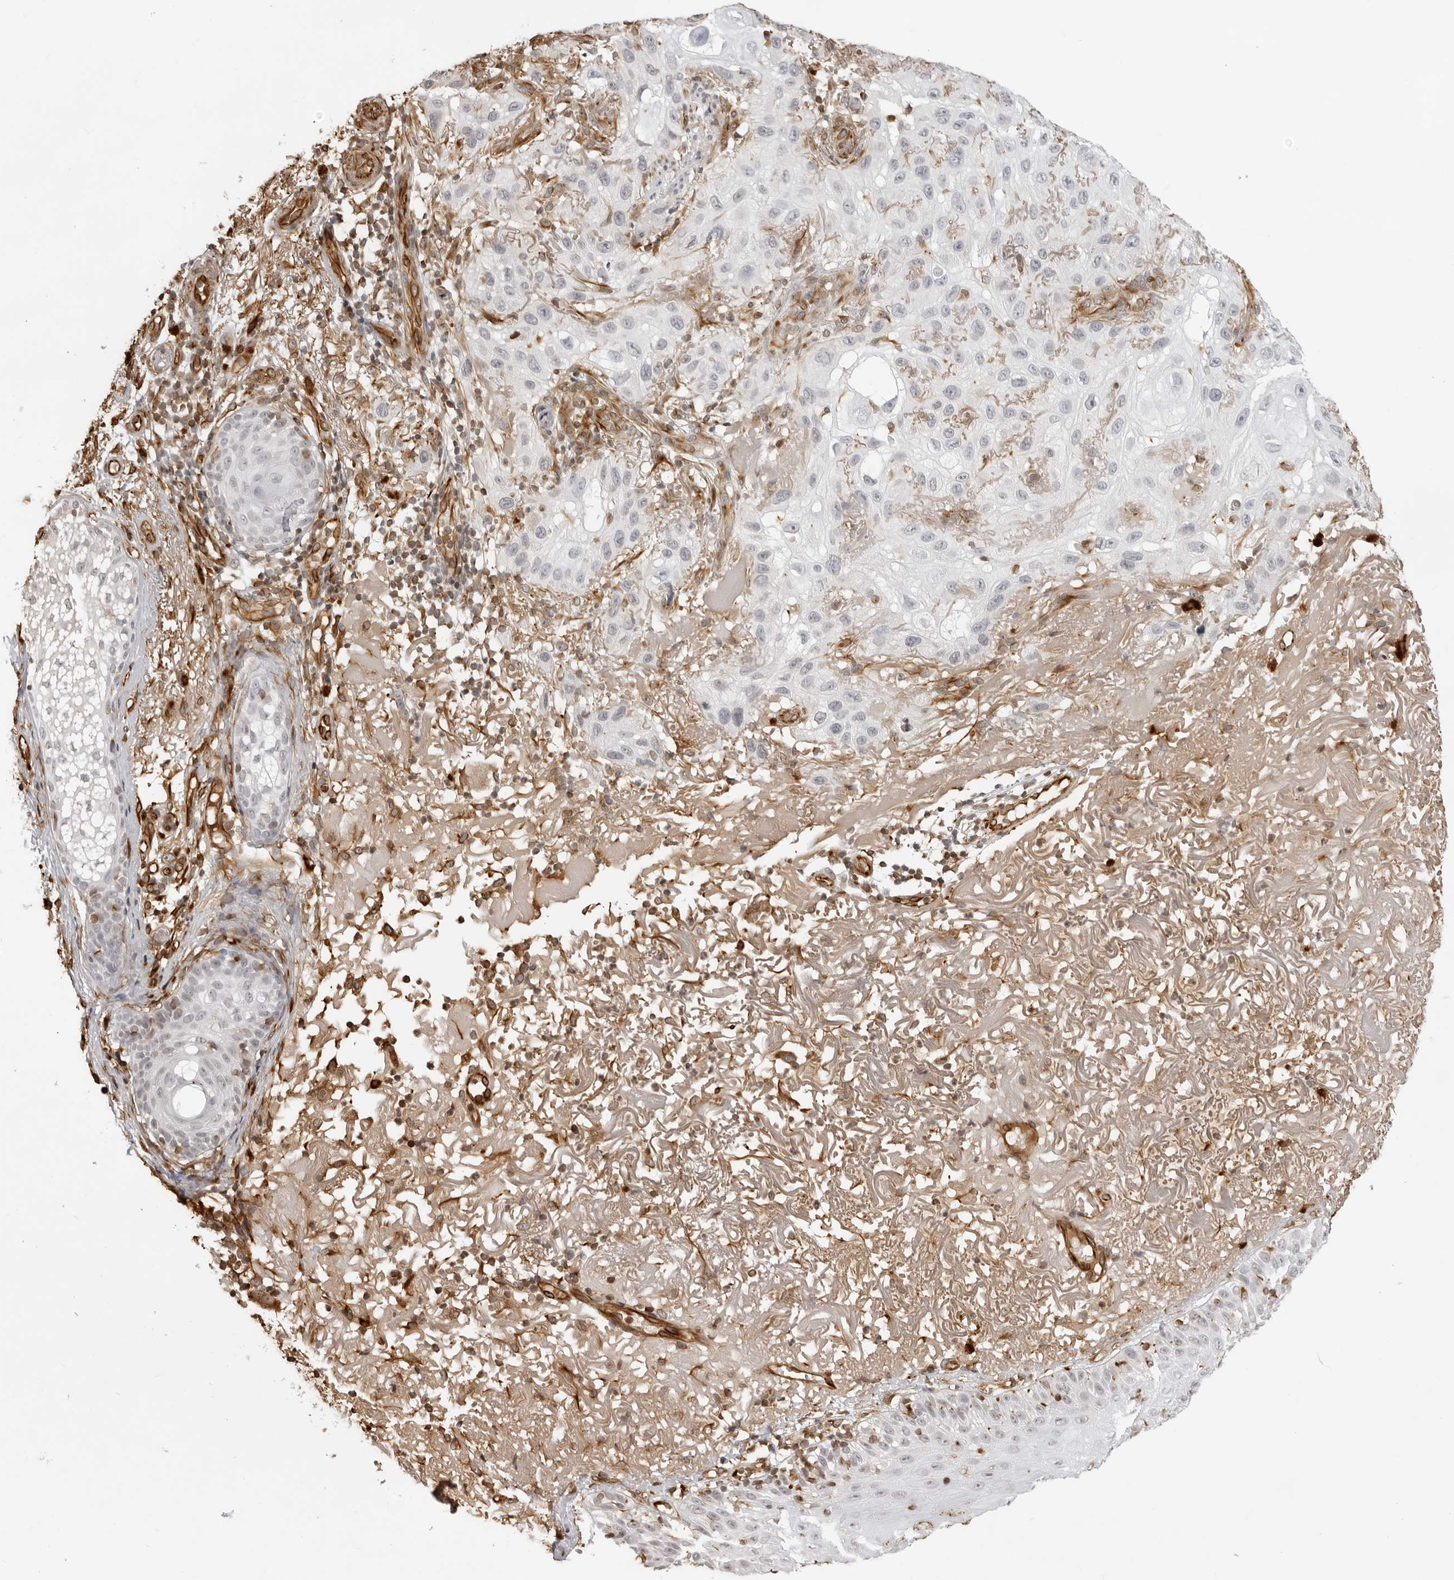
{"staining": {"intensity": "negative", "quantity": "none", "location": "none"}, "tissue": "skin cancer", "cell_type": "Tumor cells", "image_type": "cancer", "snomed": [{"axis": "morphology", "description": "Normal tissue, NOS"}, {"axis": "morphology", "description": "Squamous cell carcinoma, NOS"}, {"axis": "topography", "description": "Skin"}], "caption": "IHC of squamous cell carcinoma (skin) displays no positivity in tumor cells.", "gene": "DYNLT5", "patient": {"sex": "female", "age": 96}}